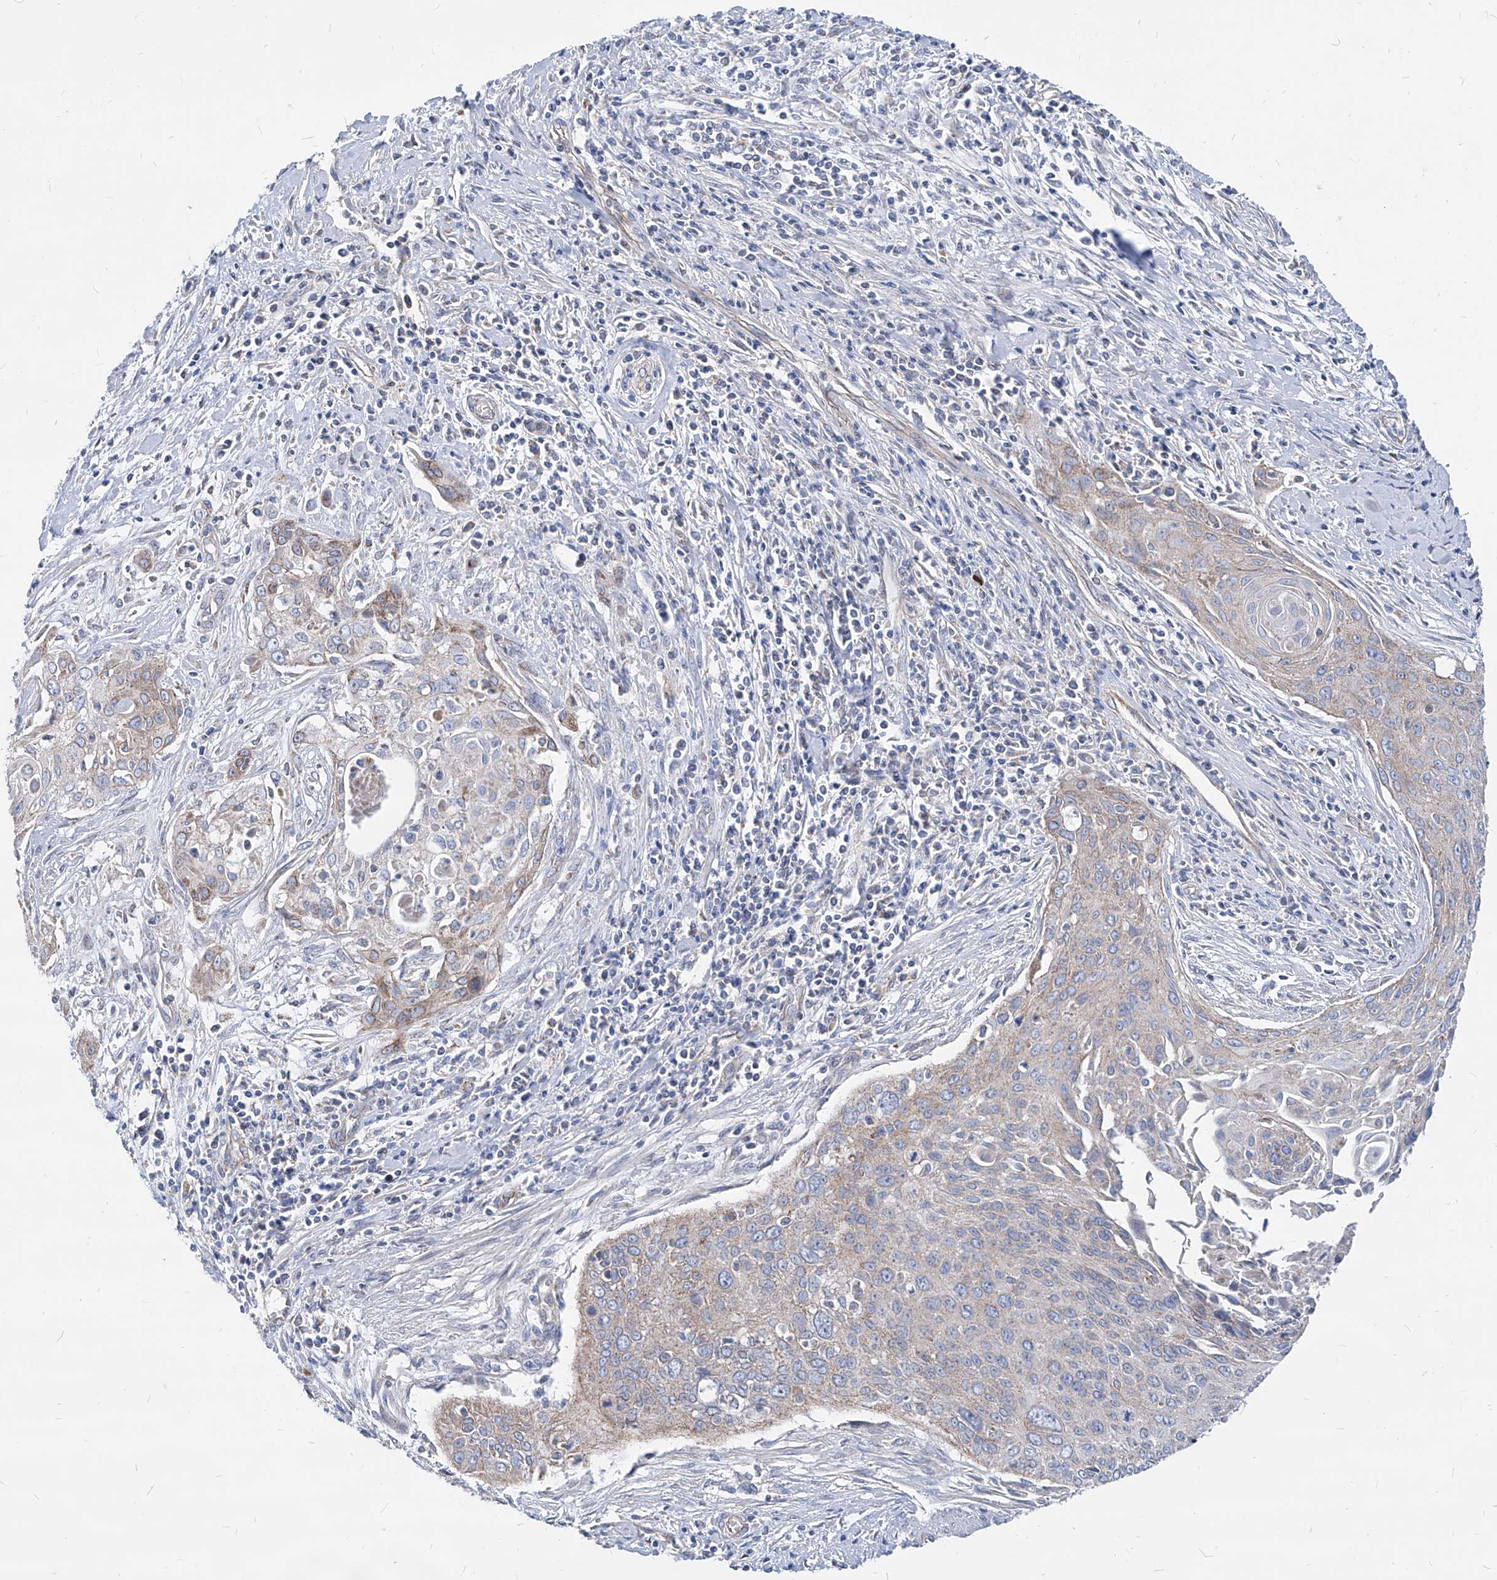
{"staining": {"intensity": "weak", "quantity": "<25%", "location": "cytoplasmic/membranous"}, "tissue": "cervical cancer", "cell_type": "Tumor cells", "image_type": "cancer", "snomed": [{"axis": "morphology", "description": "Squamous cell carcinoma, NOS"}, {"axis": "topography", "description": "Cervix"}], "caption": "Immunohistochemistry histopathology image of cervical cancer stained for a protein (brown), which displays no positivity in tumor cells.", "gene": "AGPS", "patient": {"sex": "female", "age": 55}}